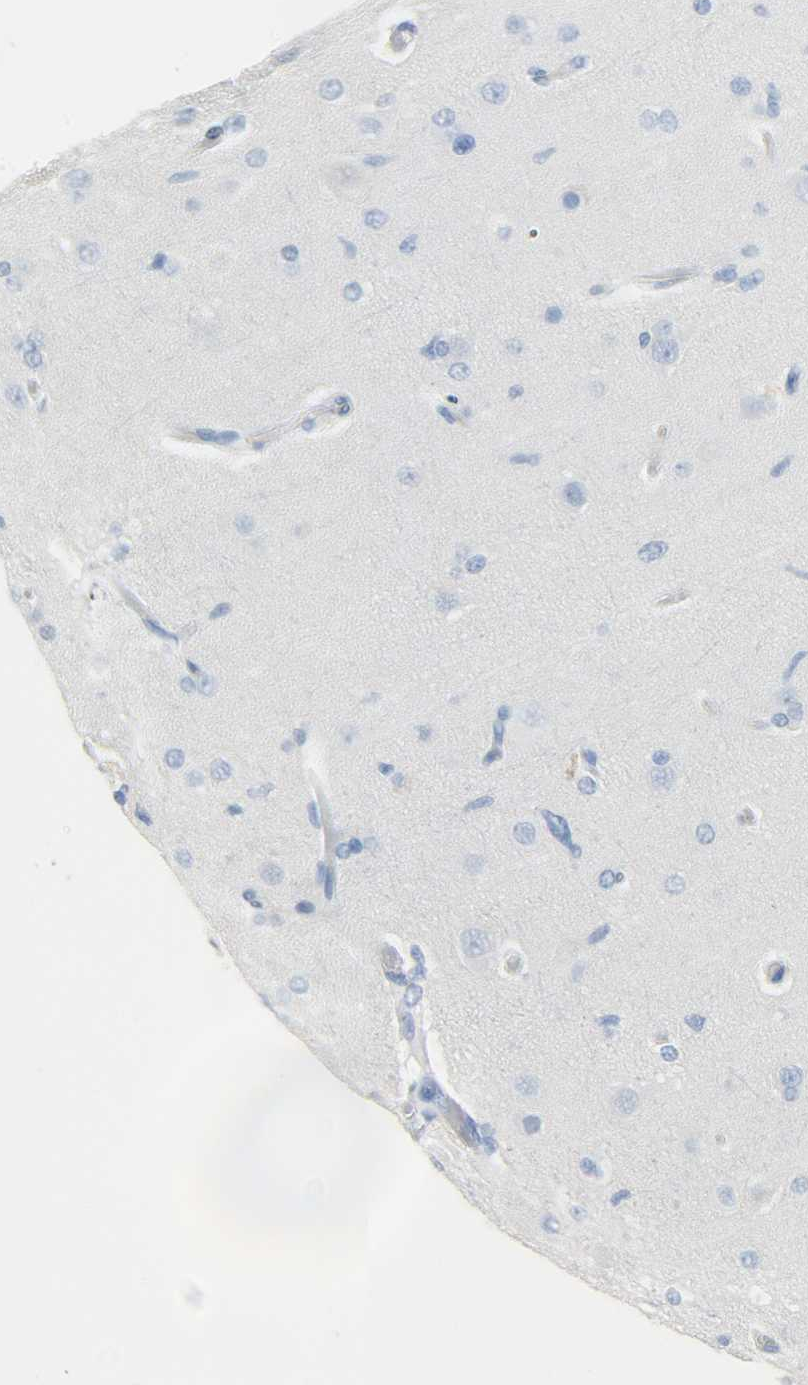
{"staining": {"intensity": "negative", "quantity": "none", "location": "none"}, "tissue": "glioma", "cell_type": "Tumor cells", "image_type": "cancer", "snomed": [{"axis": "morphology", "description": "Glioma, malignant, High grade"}, {"axis": "topography", "description": "Brain"}], "caption": "High-grade glioma (malignant) was stained to show a protein in brown. There is no significant positivity in tumor cells.", "gene": "CRP", "patient": {"sex": "male", "age": 33}}